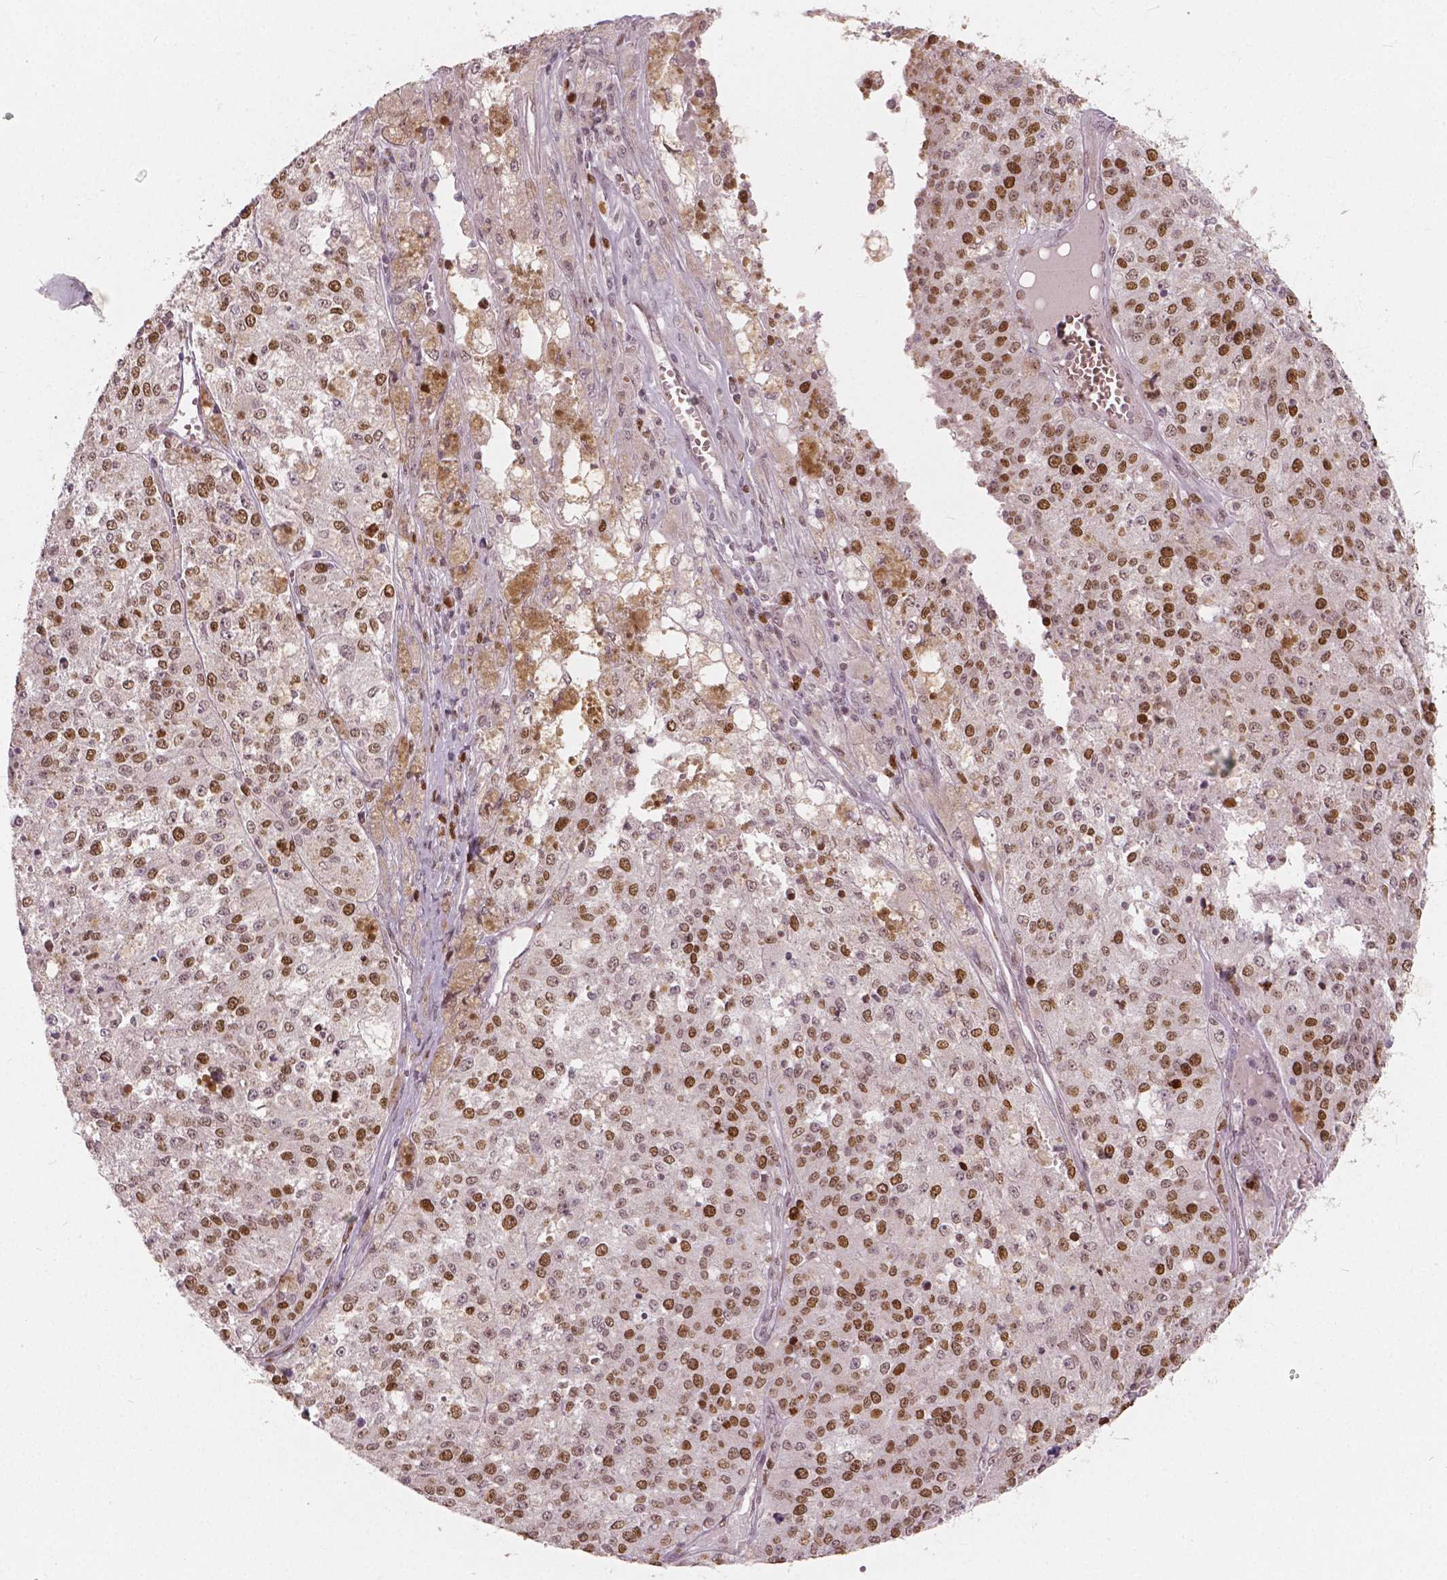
{"staining": {"intensity": "moderate", "quantity": ">75%", "location": "nuclear"}, "tissue": "melanoma", "cell_type": "Tumor cells", "image_type": "cancer", "snomed": [{"axis": "morphology", "description": "Malignant melanoma, Metastatic site"}, {"axis": "topography", "description": "Lymph node"}], "caption": "Protein positivity by immunohistochemistry (IHC) exhibits moderate nuclear positivity in about >75% of tumor cells in malignant melanoma (metastatic site).", "gene": "NSD2", "patient": {"sex": "female", "age": 64}}